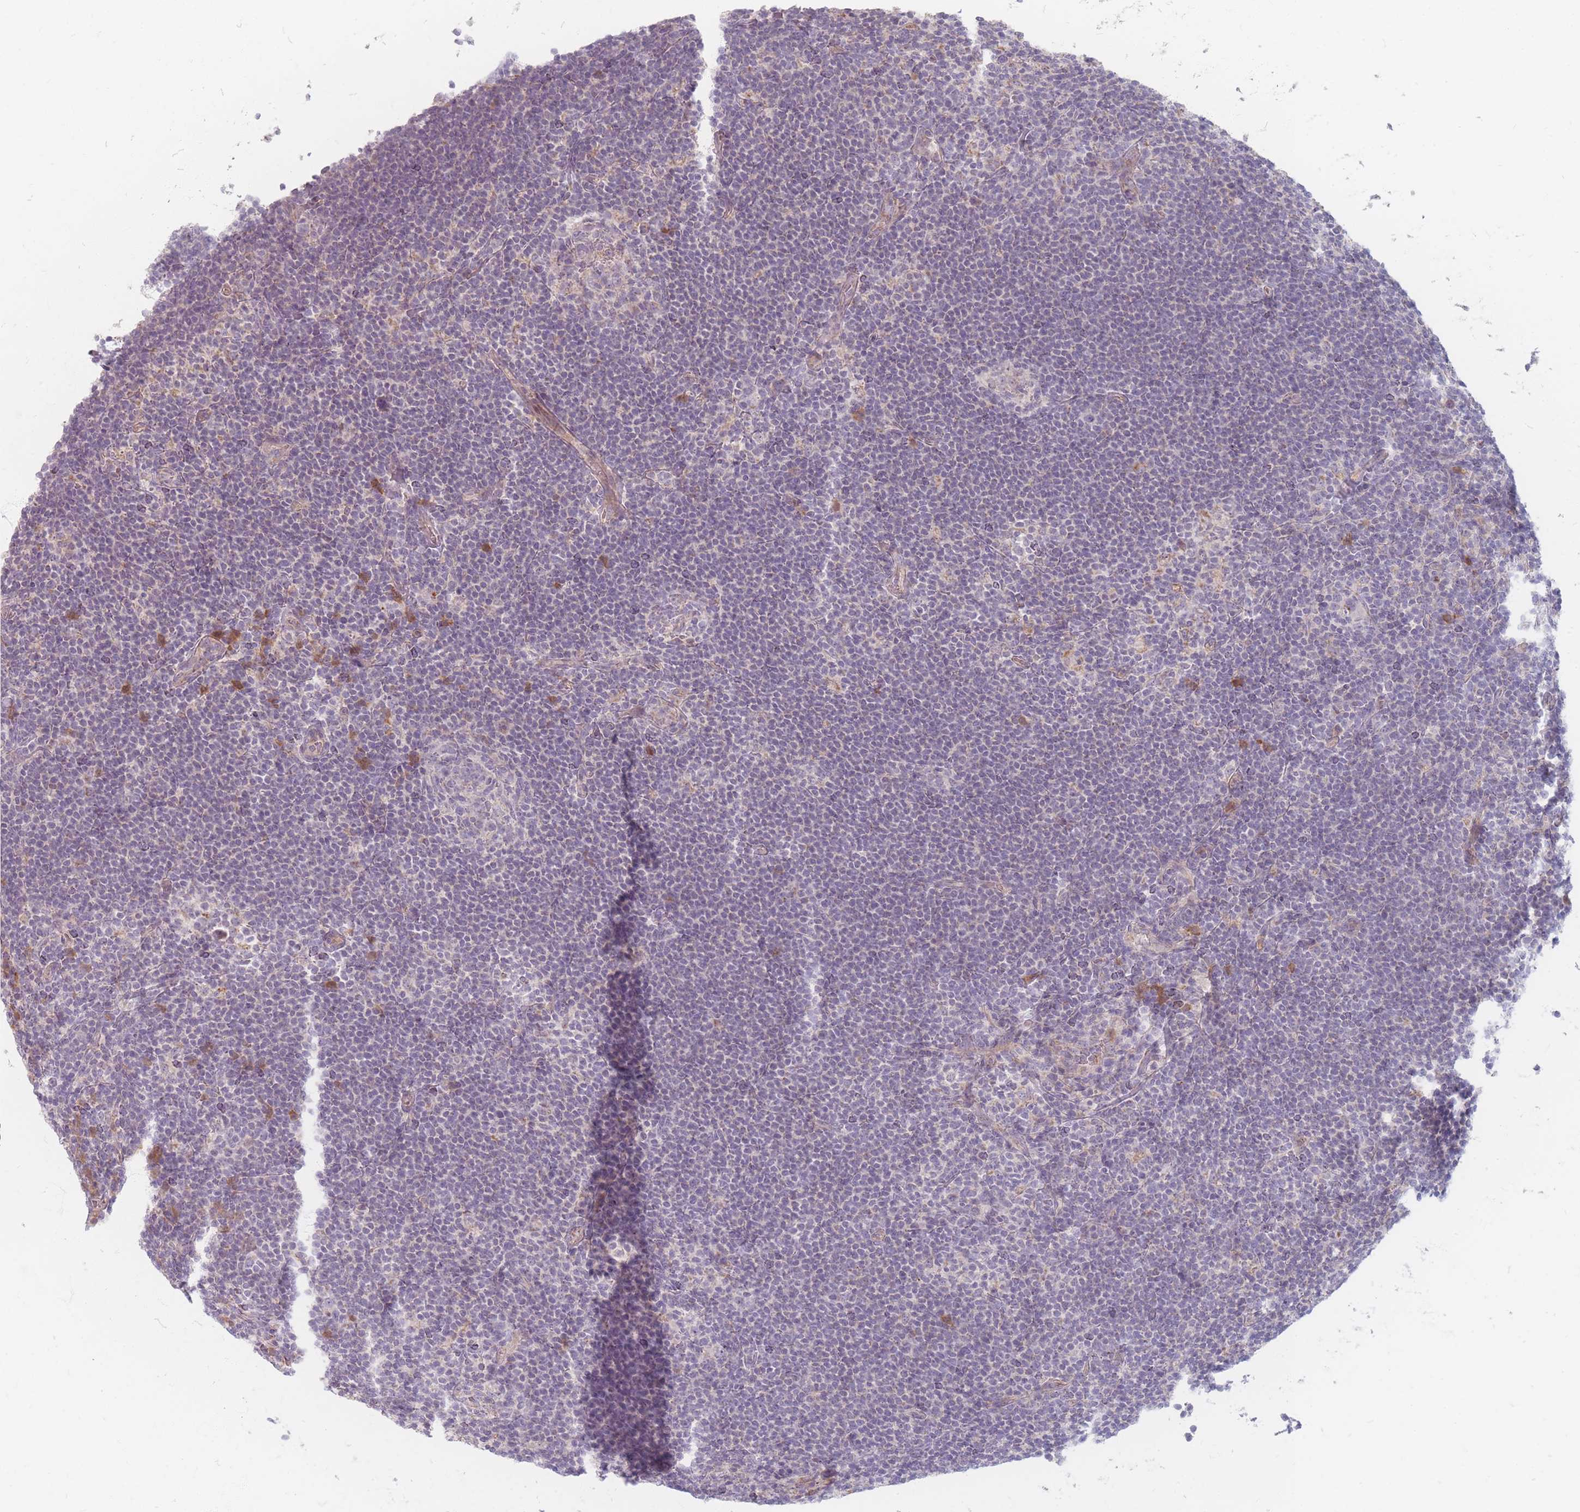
{"staining": {"intensity": "negative", "quantity": "none", "location": "none"}, "tissue": "lymphoma", "cell_type": "Tumor cells", "image_type": "cancer", "snomed": [{"axis": "morphology", "description": "Hodgkin's disease, NOS"}, {"axis": "topography", "description": "Lymph node"}], "caption": "The photomicrograph shows no staining of tumor cells in lymphoma.", "gene": "CHCHD7", "patient": {"sex": "female", "age": 57}}